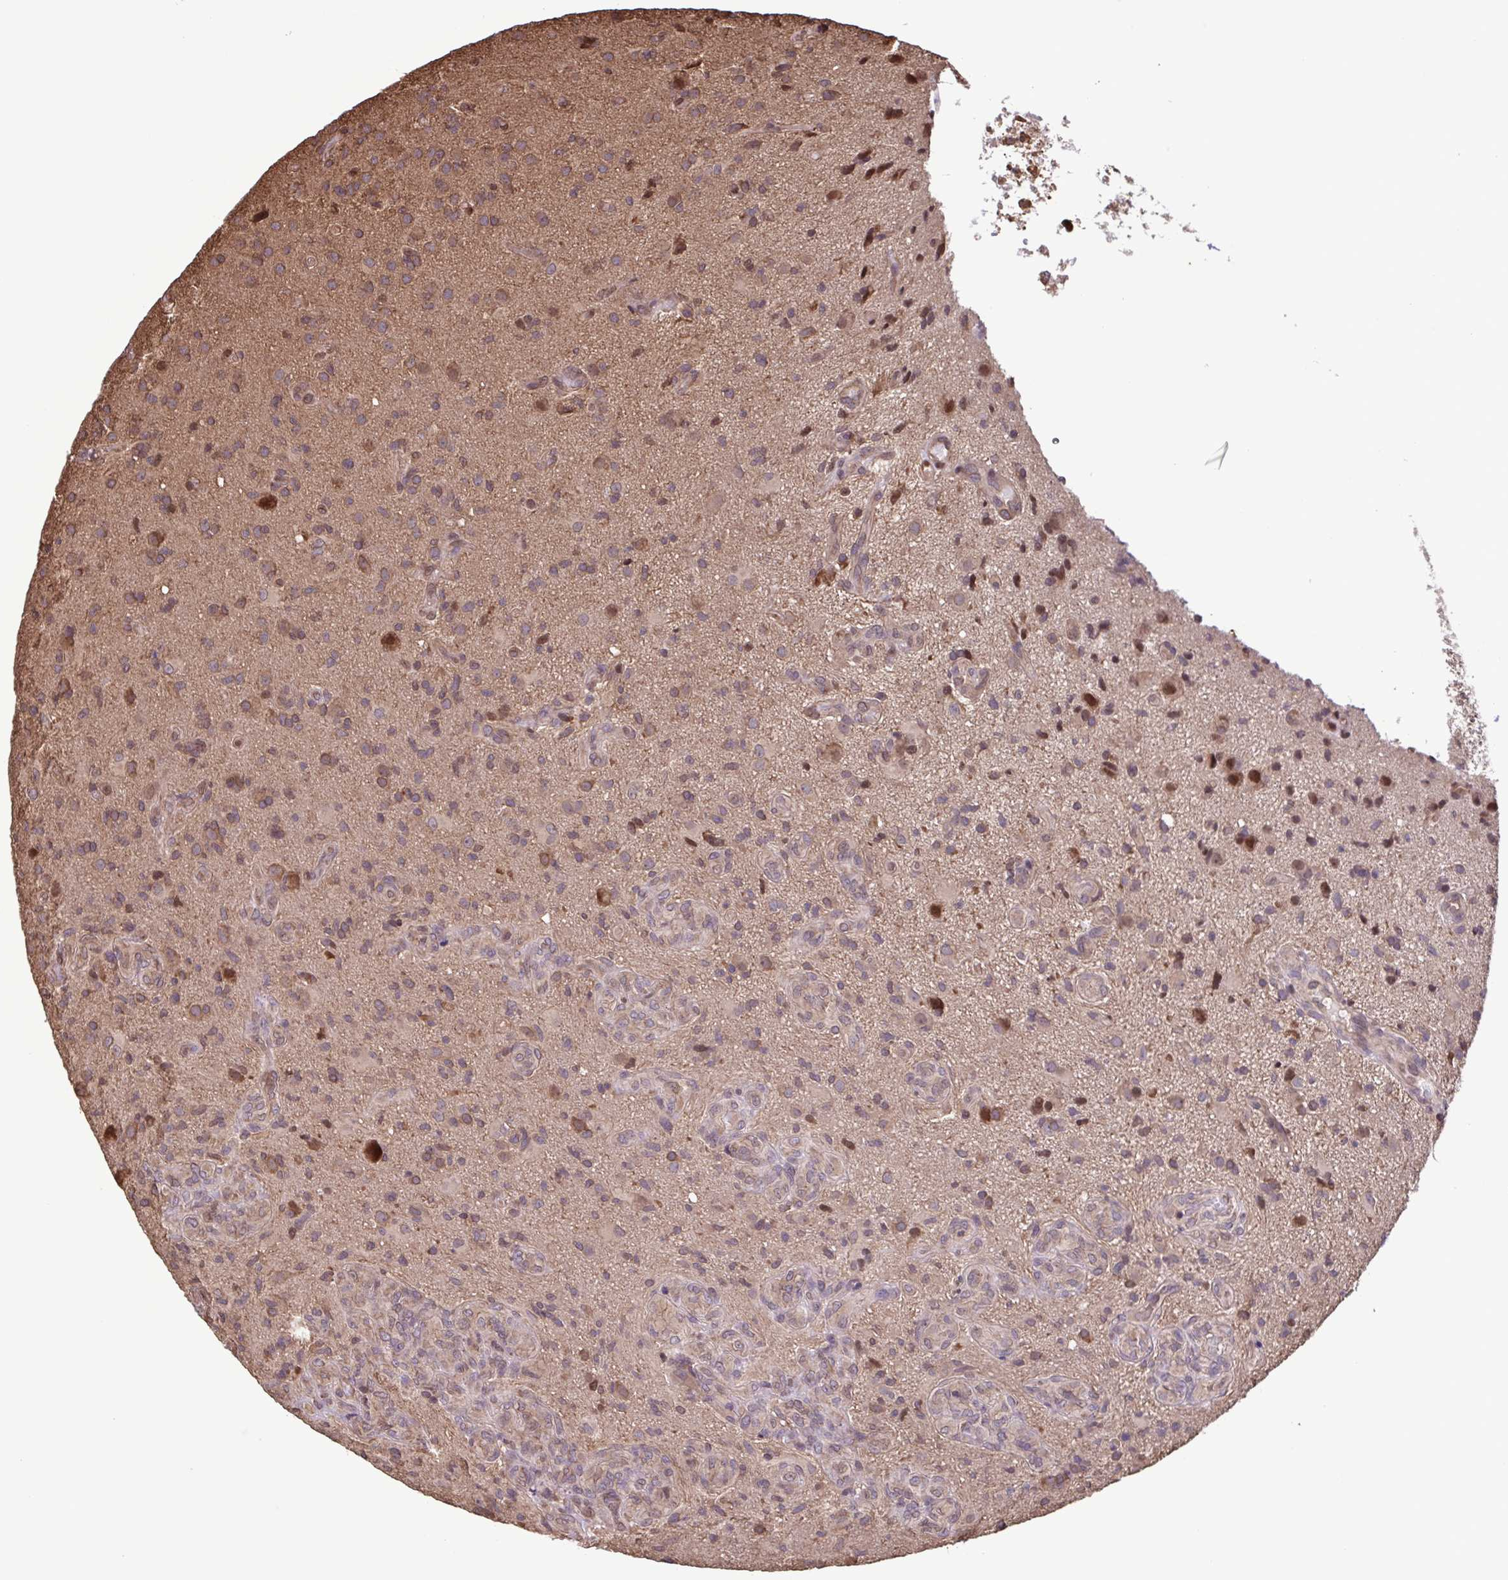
{"staining": {"intensity": "moderate", "quantity": "<25%", "location": "cytoplasmic/membranous,nuclear"}, "tissue": "glioma", "cell_type": "Tumor cells", "image_type": "cancer", "snomed": [{"axis": "morphology", "description": "Glioma, malignant, High grade"}, {"axis": "topography", "description": "Brain"}], "caption": "Malignant glioma (high-grade) tissue displays moderate cytoplasmic/membranous and nuclear positivity in approximately <25% of tumor cells, visualized by immunohistochemistry.", "gene": "SEC63", "patient": {"sex": "male", "age": 55}}